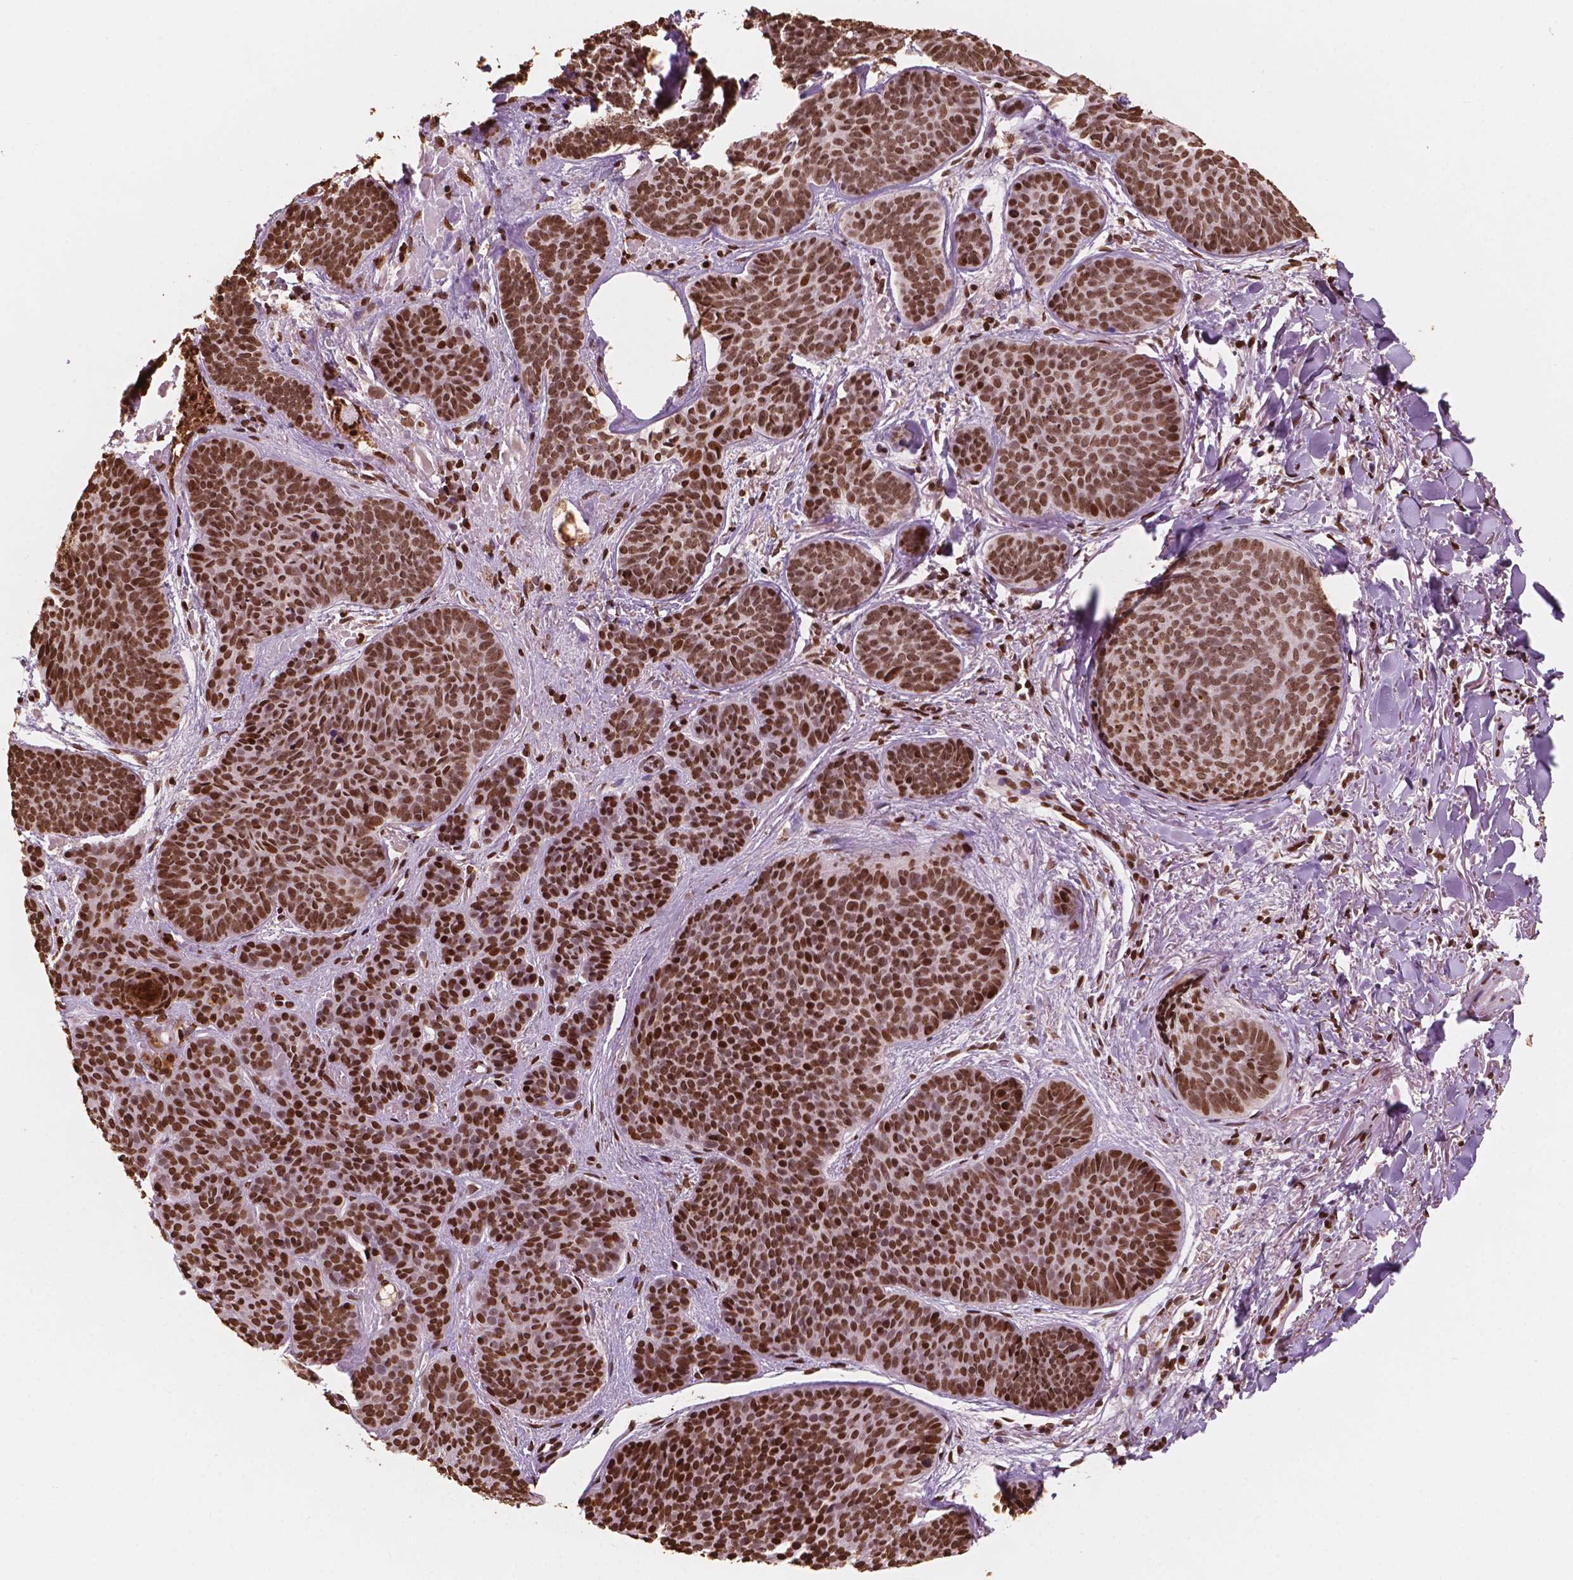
{"staining": {"intensity": "strong", "quantity": ">75%", "location": "nuclear"}, "tissue": "skin cancer", "cell_type": "Tumor cells", "image_type": "cancer", "snomed": [{"axis": "morphology", "description": "Basal cell carcinoma"}, {"axis": "topography", "description": "Skin"}], "caption": "Skin cancer (basal cell carcinoma) stained for a protein (brown) reveals strong nuclear positive staining in about >75% of tumor cells.", "gene": "H3C7", "patient": {"sex": "female", "age": 82}}